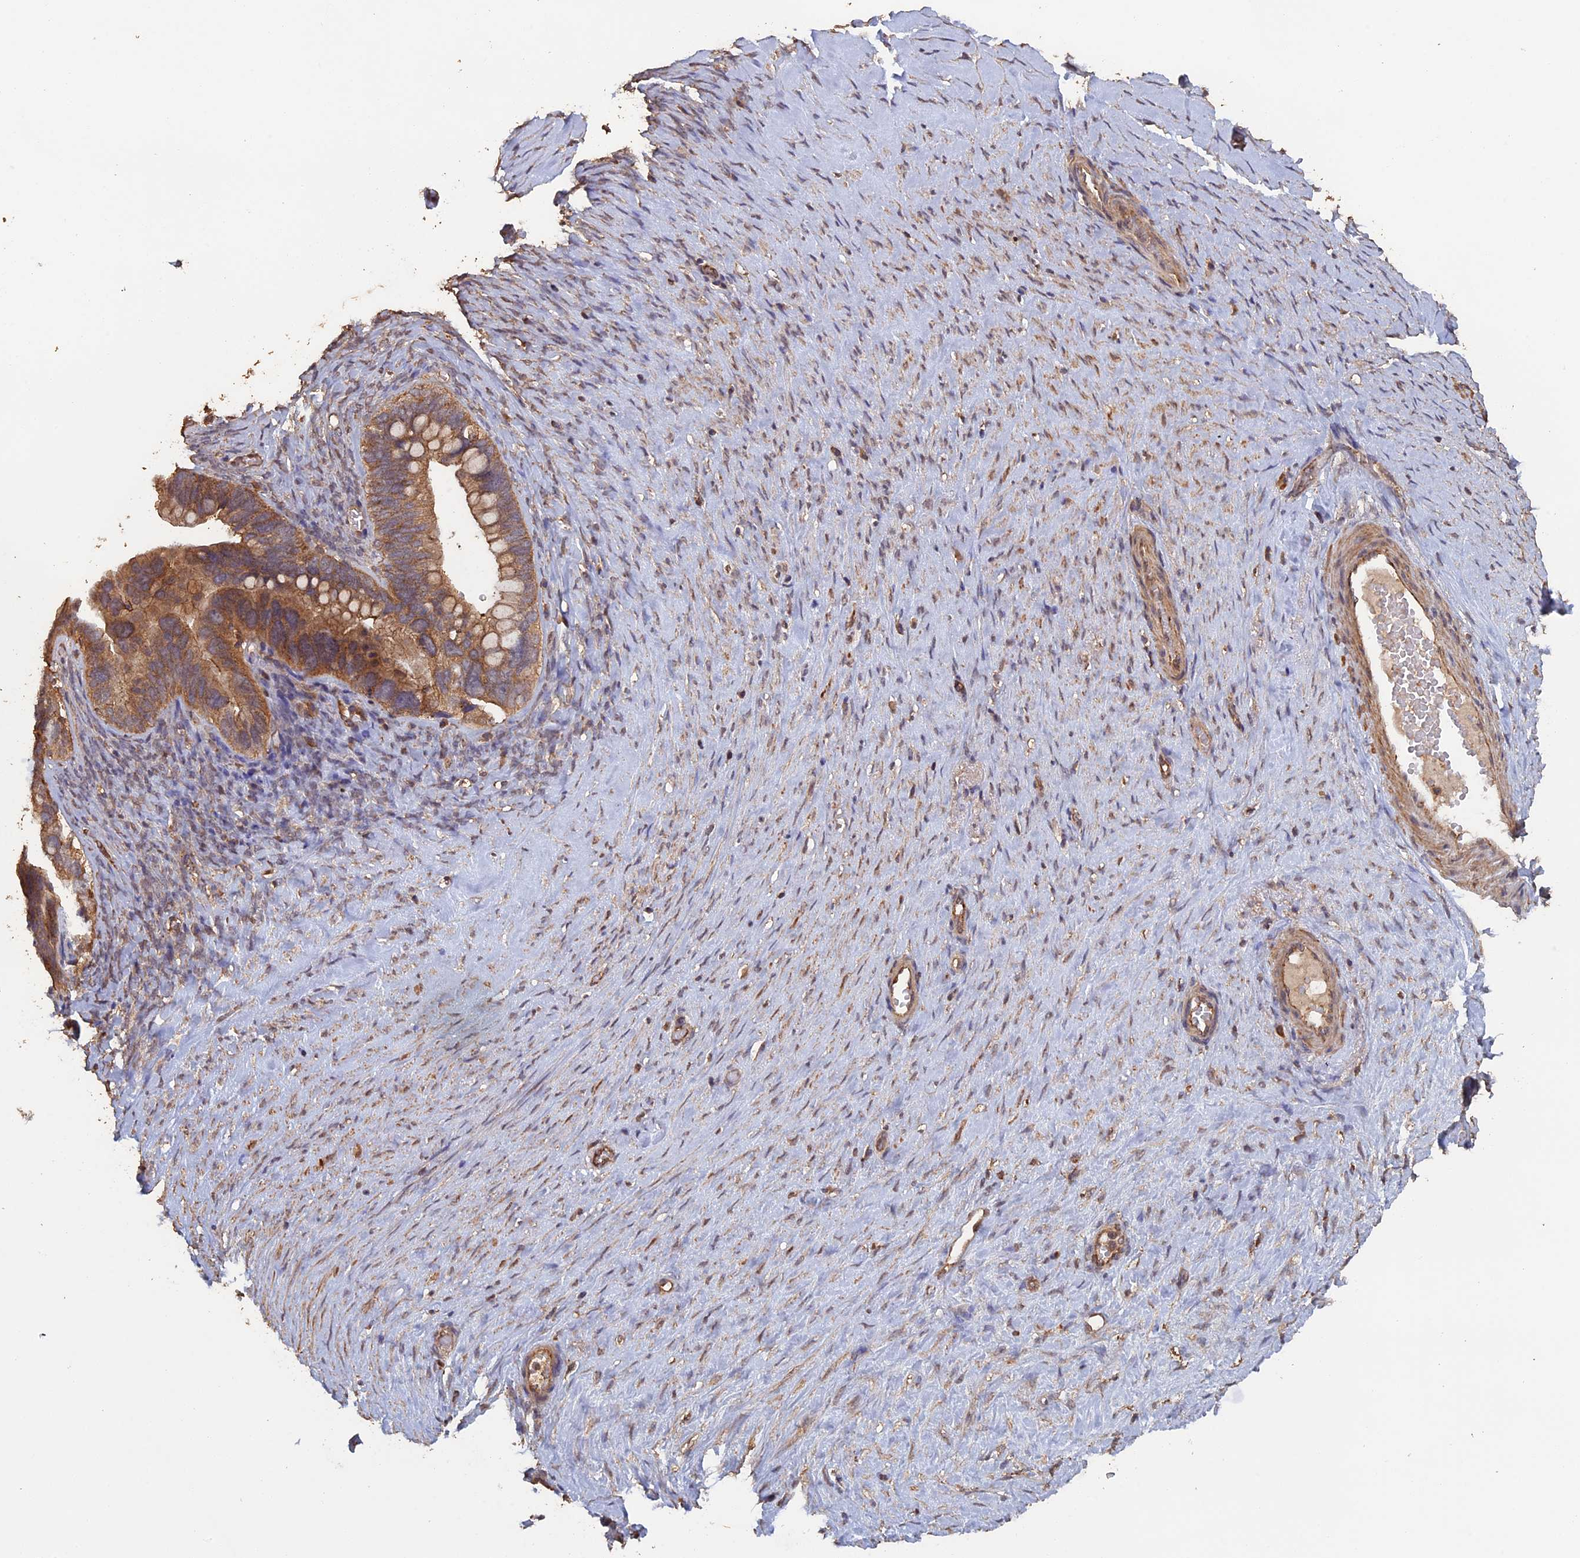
{"staining": {"intensity": "moderate", "quantity": ">75%", "location": "cytoplasmic/membranous"}, "tissue": "ovarian cancer", "cell_type": "Tumor cells", "image_type": "cancer", "snomed": [{"axis": "morphology", "description": "Cystadenocarcinoma, serous, NOS"}, {"axis": "topography", "description": "Ovary"}], "caption": "Brown immunohistochemical staining in ovarian cancer (serous cystadenocarcinoma) exhibits moderate cytoplasmic/membranous expression in approximately >75% of tumor cells.", "gene": "PIGQ", "patient": {"sex": "female", "age": 56}}